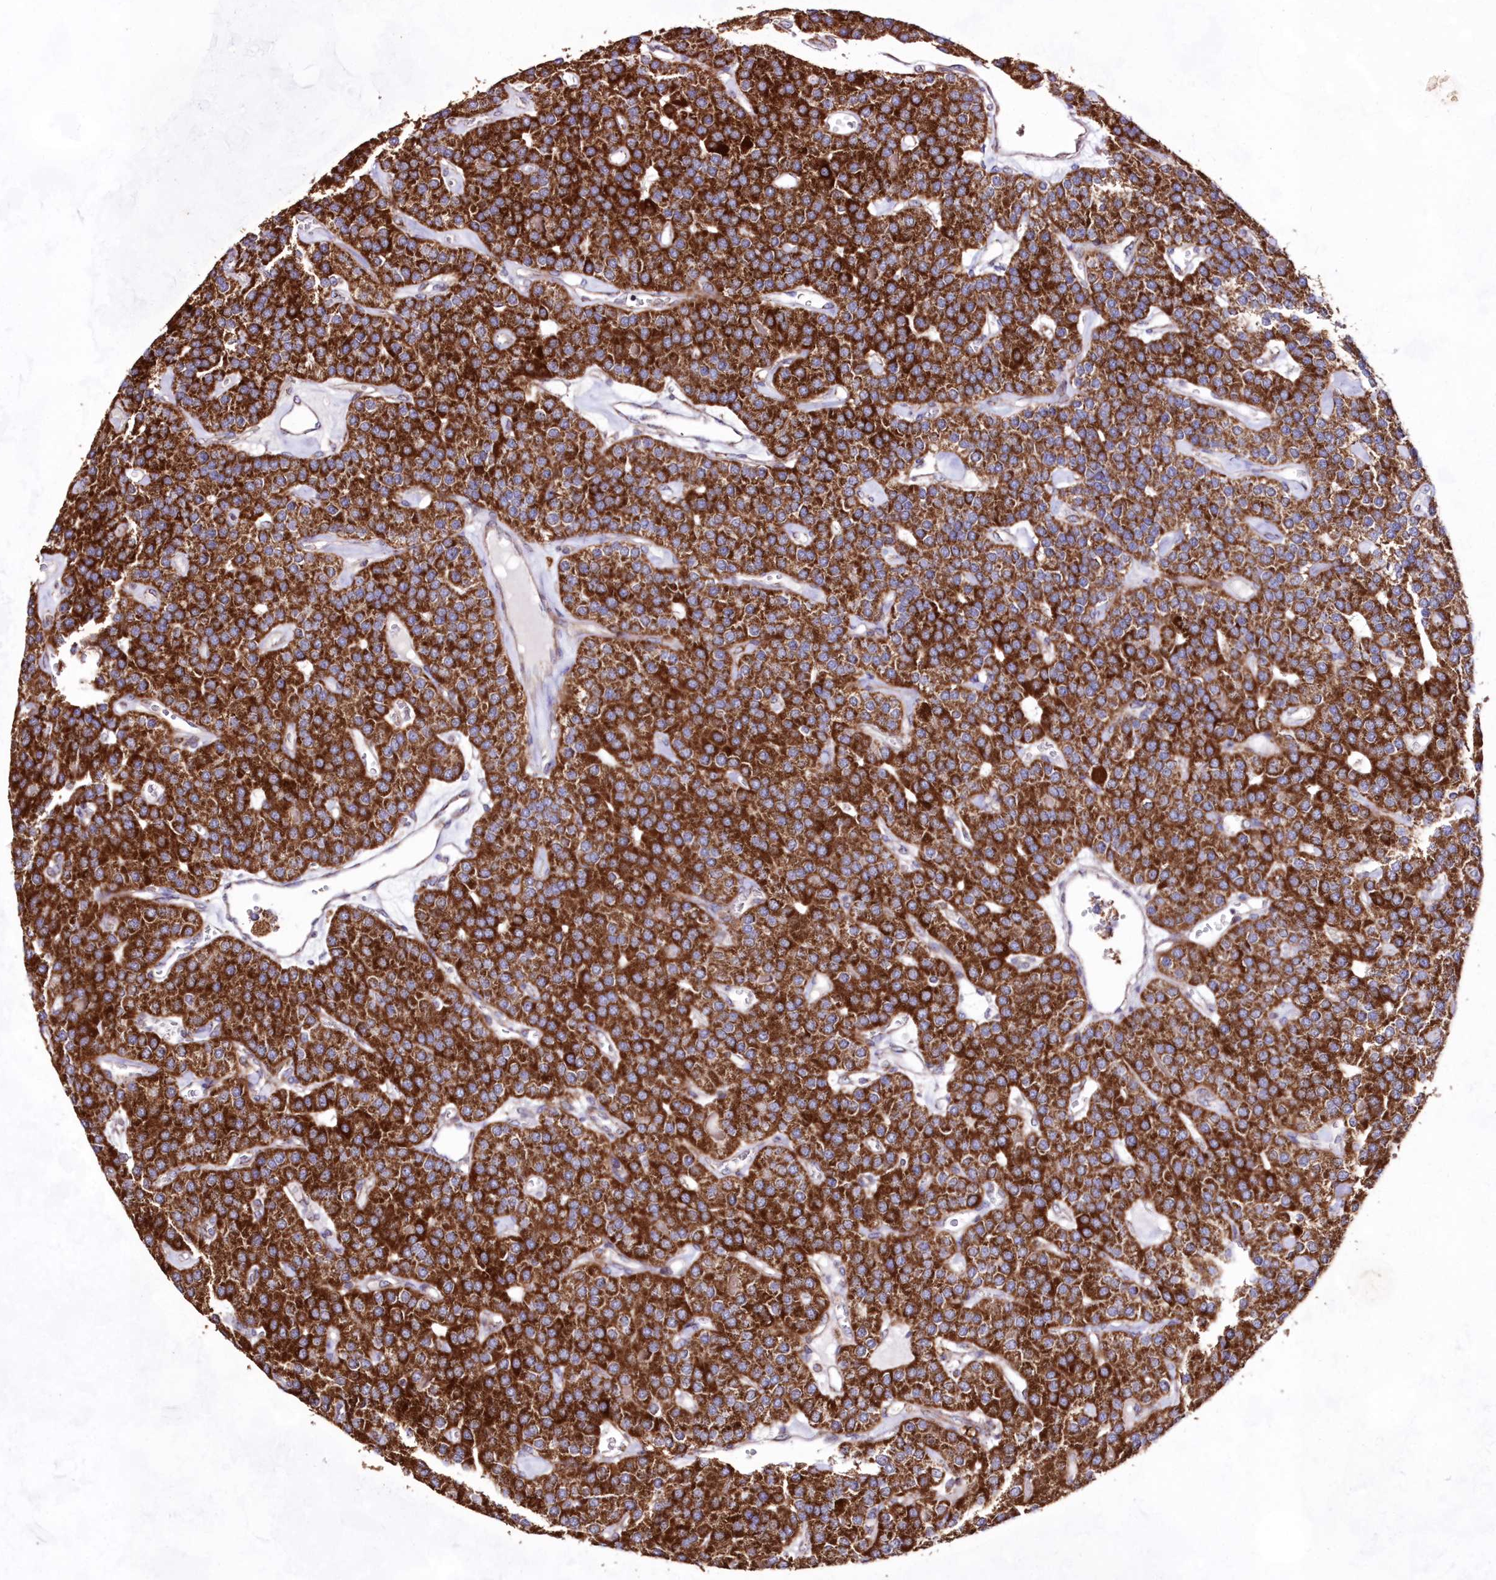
{"staining": {"intensity": "strong", "quantity": ">75%", "location": "cytoplasmic/membranous"}, "tissue": "parathyroid gland", "cell_type": "Glandular cells", "image_type": "normal", "snomed": [{"axis": "morphology", "description": "Normal tissue, NOS"}, {"axis": "morphology", "description": "Adenoma, NOS"}, {"axis": "topography", "description": "Parathyroid gland"}], "caption": "Immunohistochemical staining of normal human parathyroid gland displays high levels of strong cytoplasmic/membranous staining in approximately >75% of glandular cells. The staining was performed using DAB, with brown indicating positive protein expression. Nuclei are stained blue with hematoxylin.", "gene": "HADHB", "patient": {"sex": "female", "age": 86}}